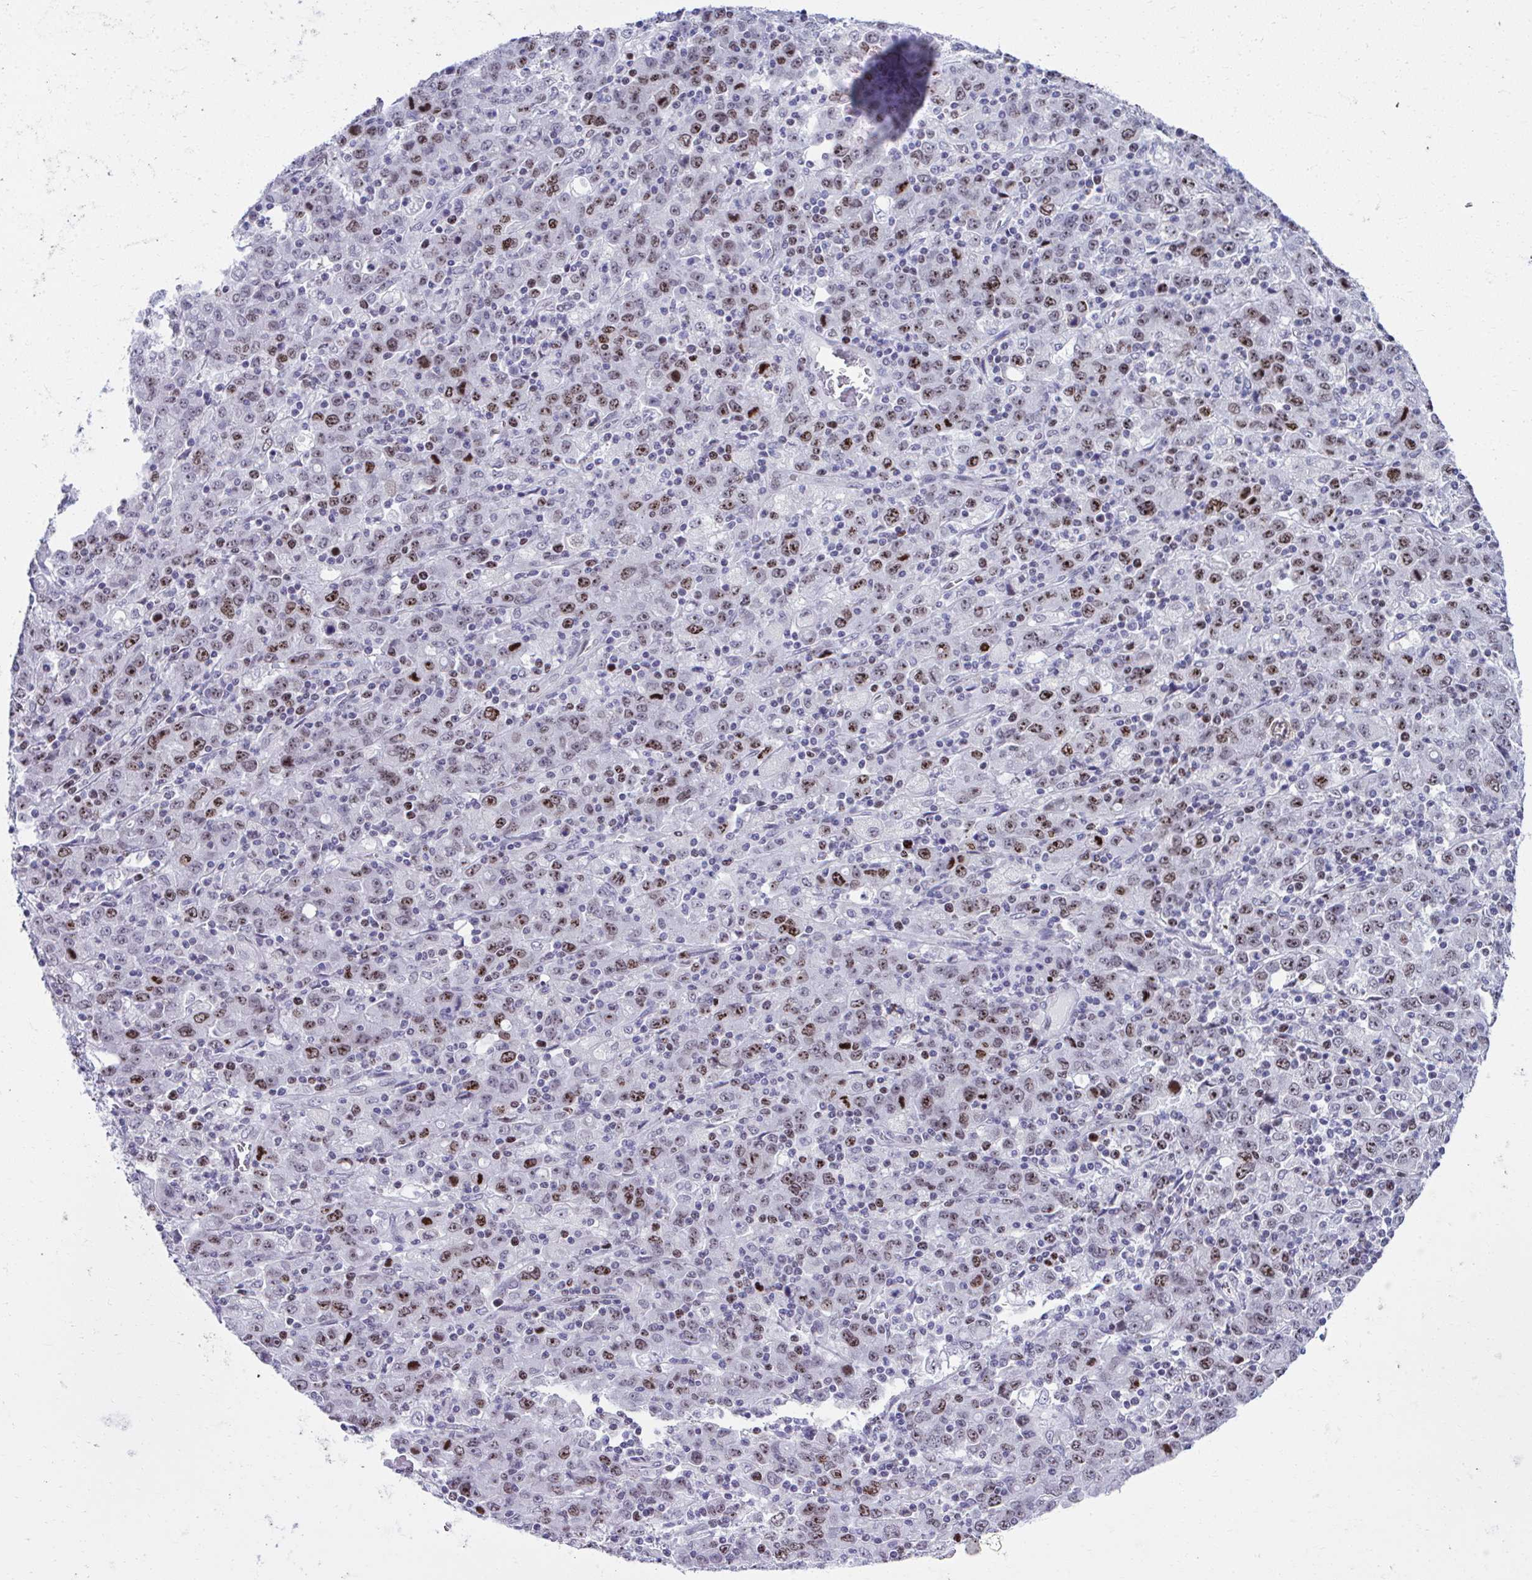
{"staining": {"intensity": "strong", "quantity": "25%-75%", "location": "nuclear"}, "tissue": "stomach cancer", "cell_type": "Tumor cells", "image_type": "cancer", "snomed": [{"axis": "morphology", "description": "Adenocarcinoma, NOS"}, {"axis": "topography", "description": "Stomach, upper"}], "caption": "High-magnification brightfield microscopy of adenocarcinoma (stomach) stained with DAB (brown) and counterstained with hematoxylin (blue). tumor cells exhibit strong nuclear staining is present in about25%-75% of cells.", "gene": "CEP72", "patient": {"sex": "male", "age": 69}}